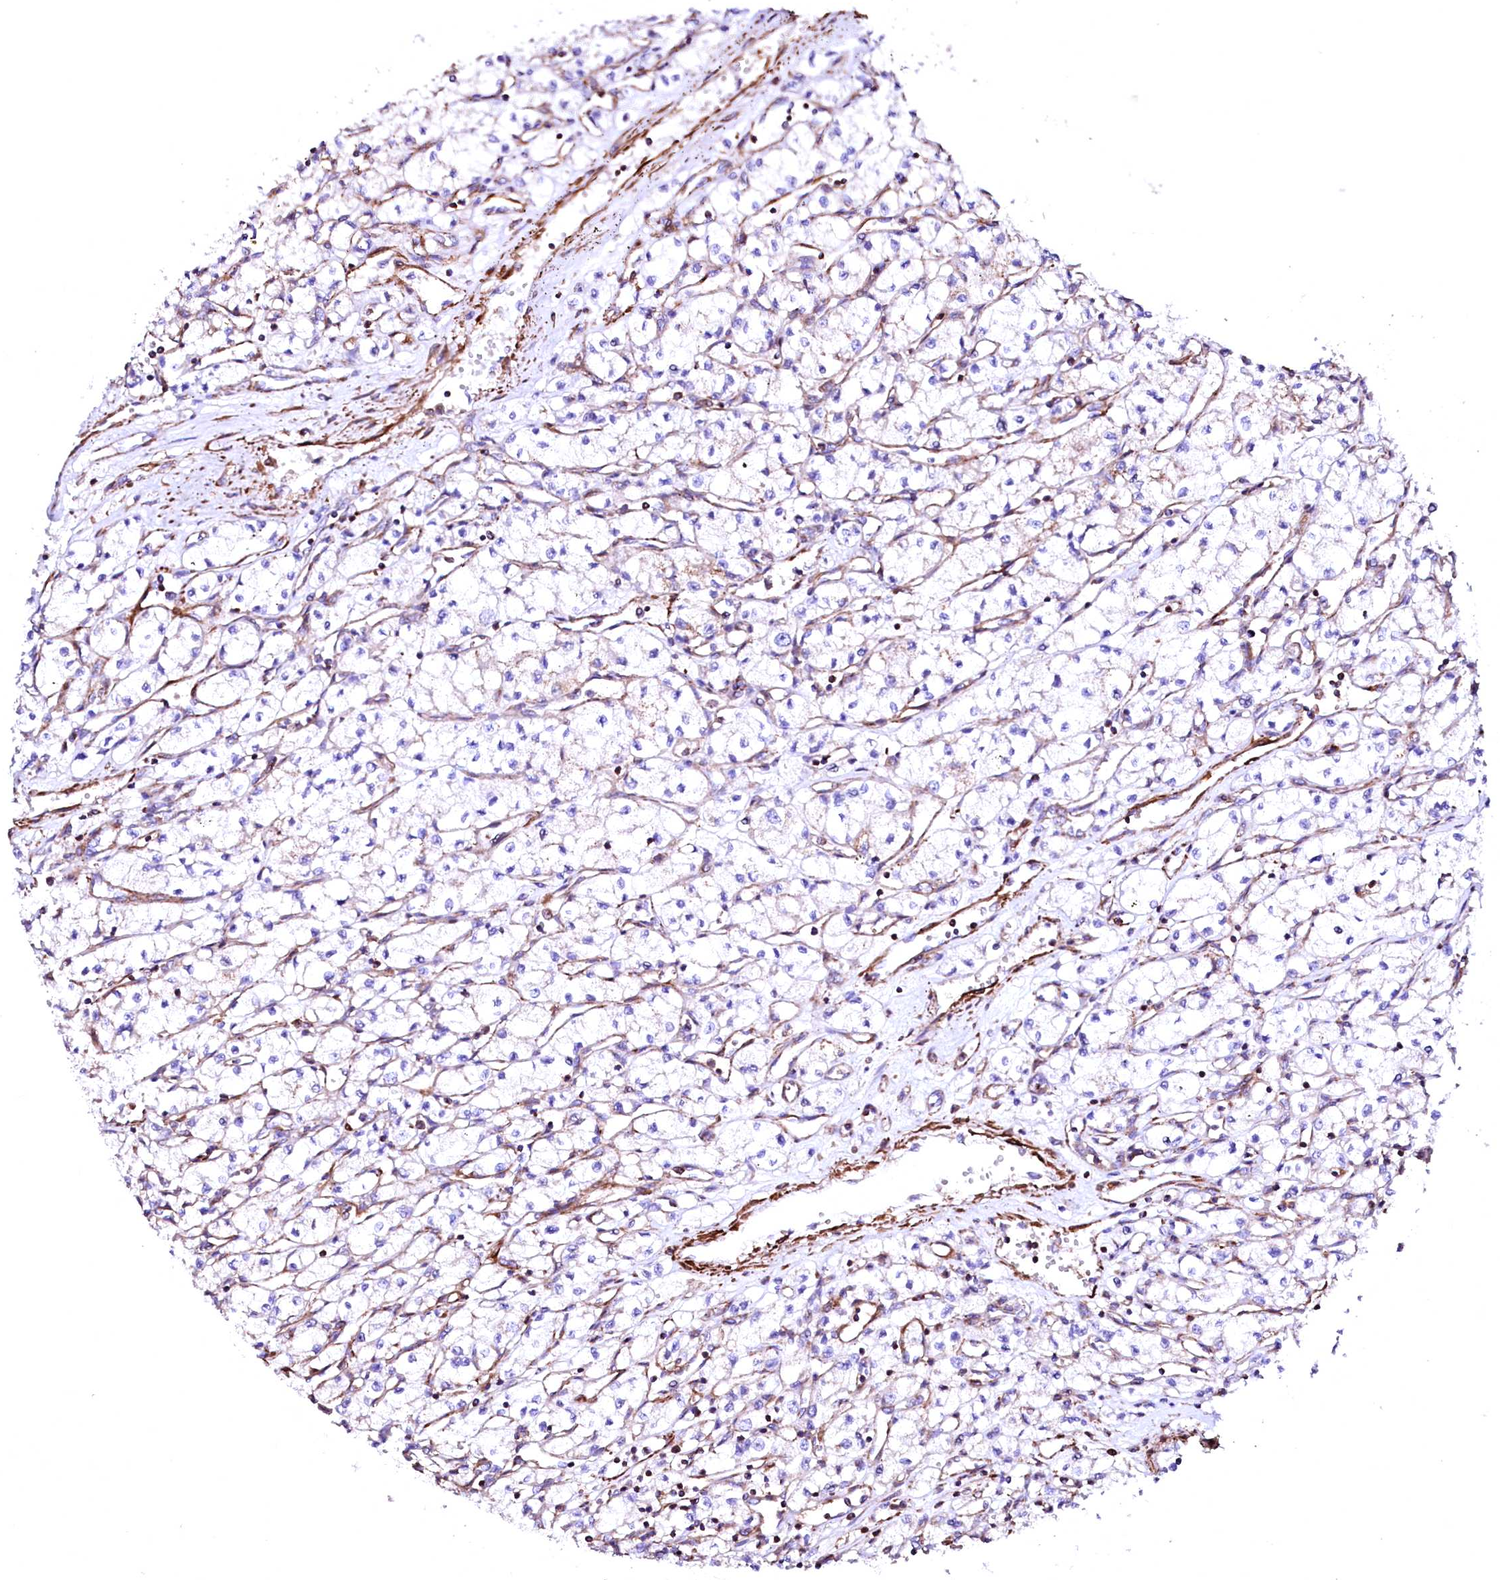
{"staining": {"intensity": "negative", "quantity": "none", "location": "none"}, "tissue": "renal cancer", "cell_type": "Tumor cells", "image_type": "cancer", "snomed": [{"axis": "morphology", "description": "Adenocarcinoma, NOS"}, {"axis": "topography", "description": "Kidney"}], "caption": "Tumor cells show no significant protein staining in renal adenocarcinoma.", "gene": "GPR176", "patient": {"sex": "male", "age": 59}}